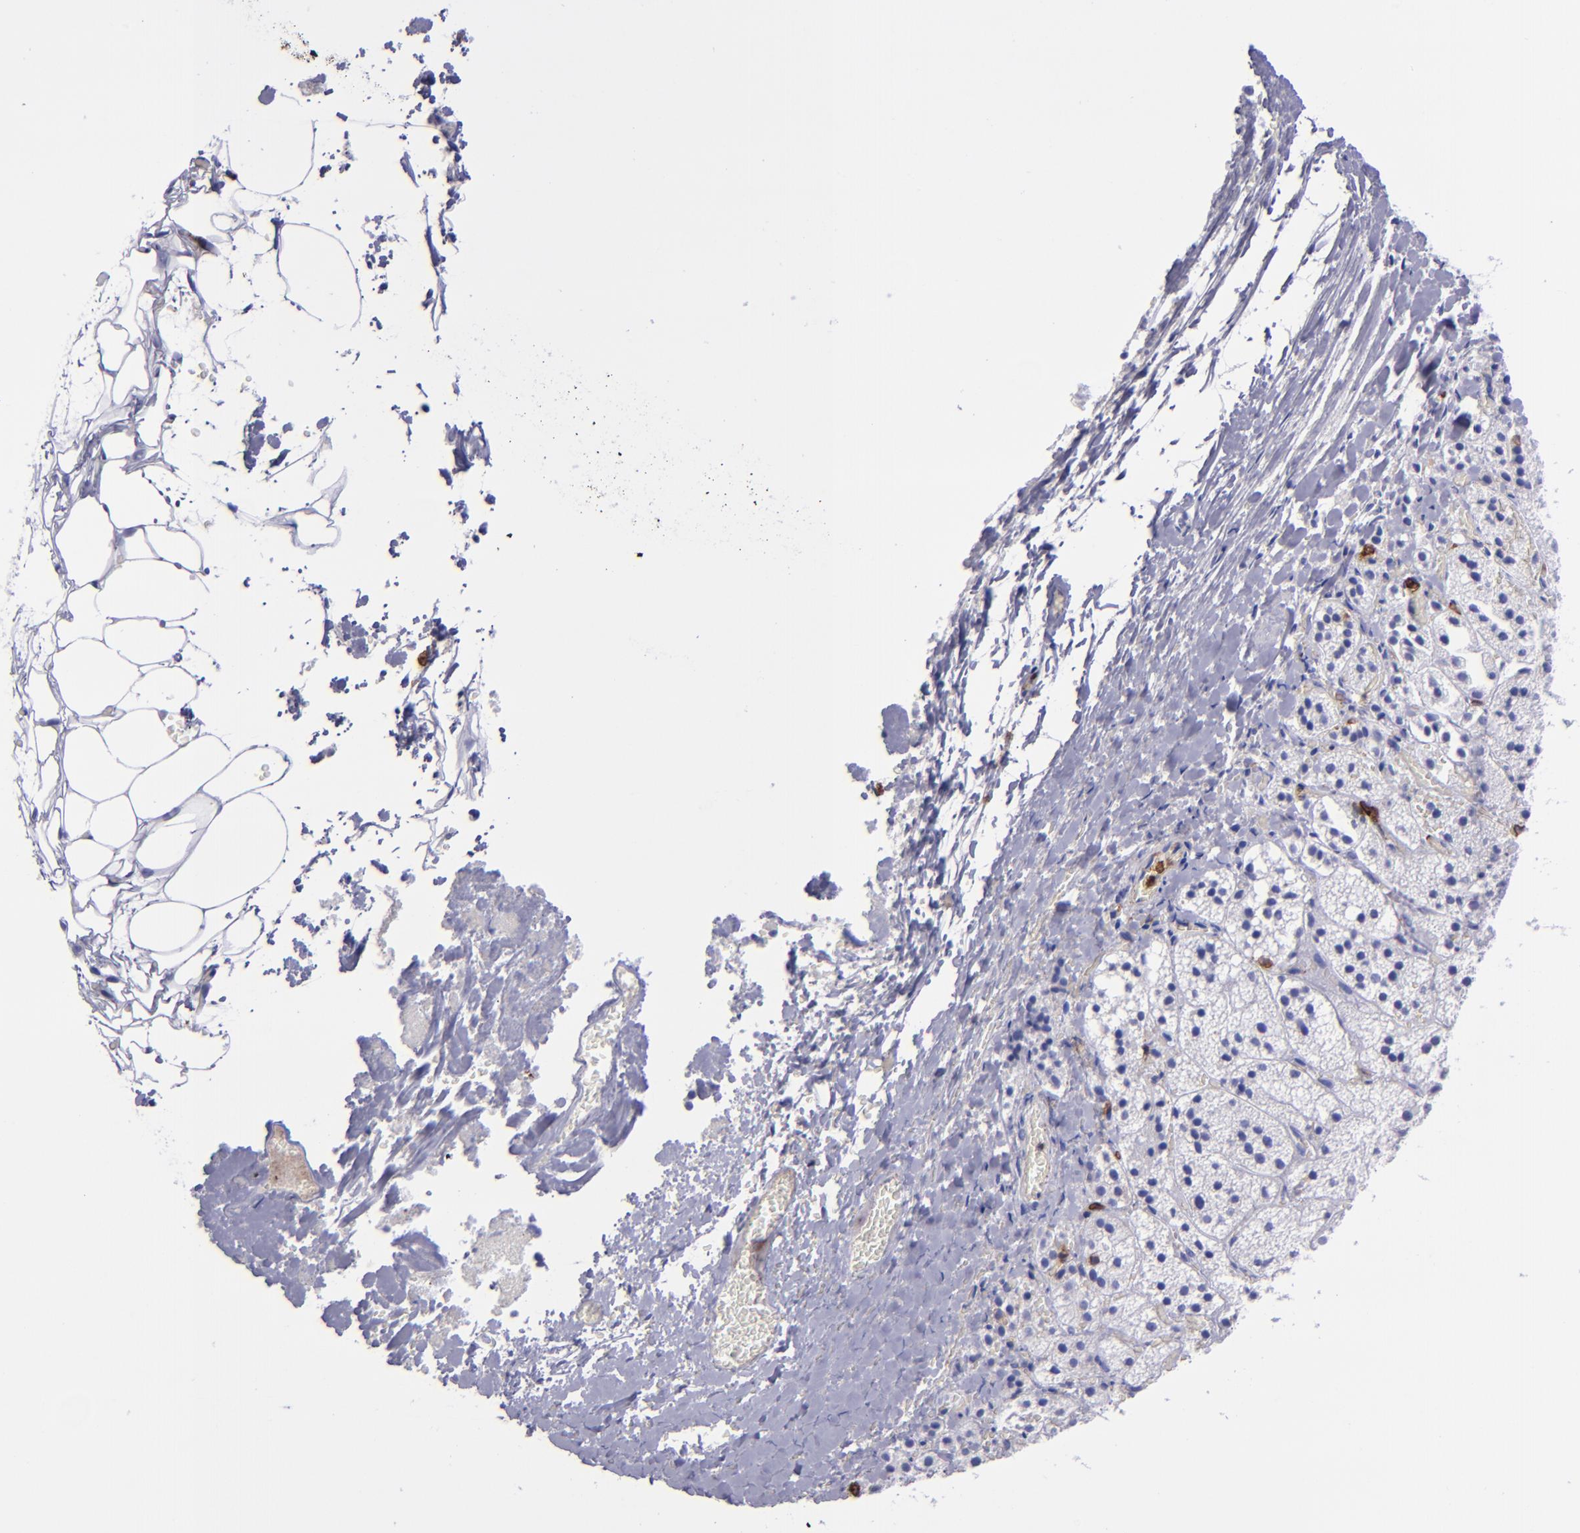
{"staining": {"intensity": "negative", "quantity": "none", "location": "none"}, "tissue": "adrenal gland", "cell_type": "Glandular cells", "image_type": "normal", "snomed": [{"axis": "morphology", "description": "Normal tissue, NOS"}, {"axis": "topography", "description": "Adrenal gland"}], "caption": "Immunohistochemistry (IHC) of normal adrenal gland exhibits no expression in glandular cells.", "gene": "ICAM3", "patient": {"sex": "female", "age": 44}}